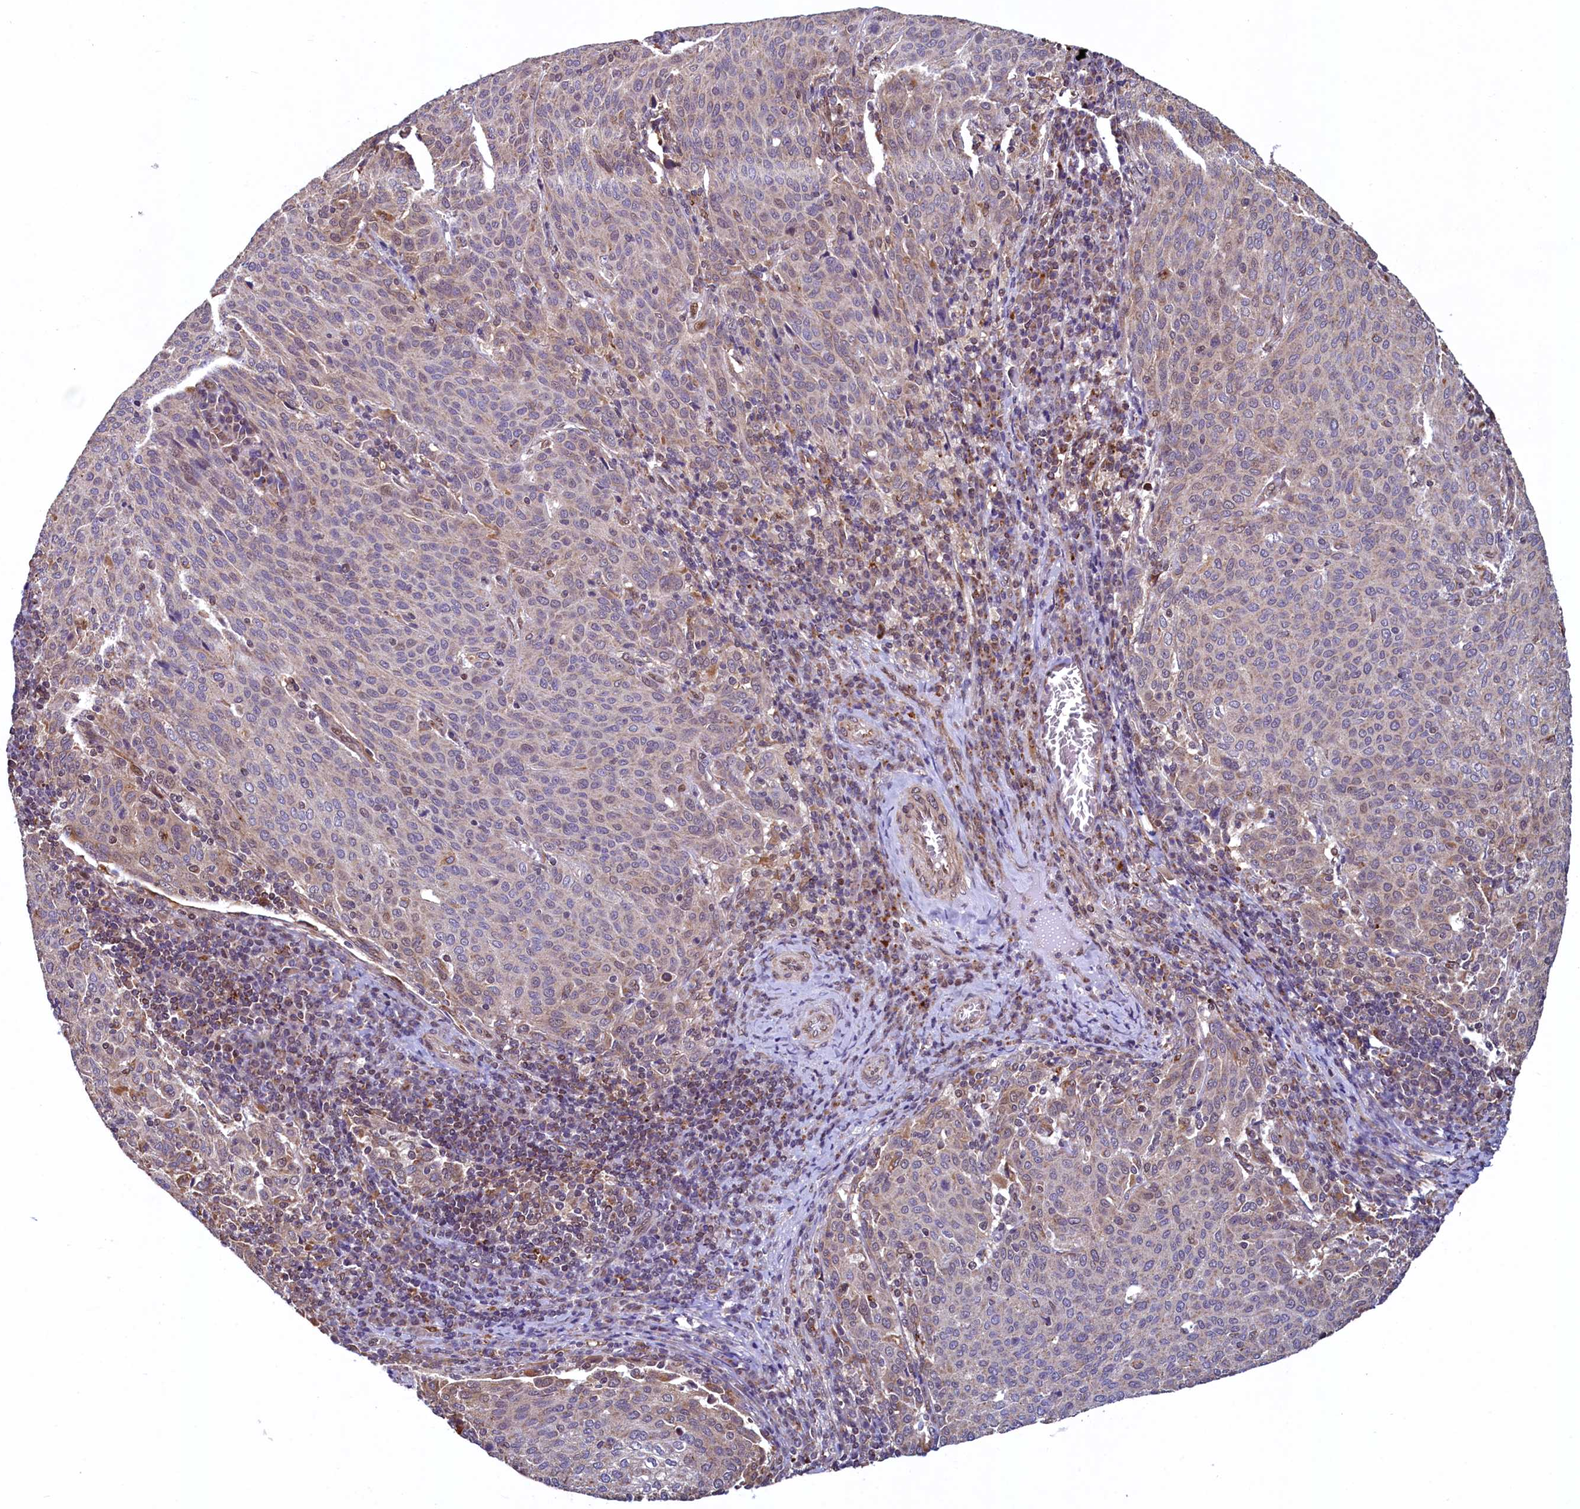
{"staining": {"intensity": "weak", "quantity": "<25%", "location": "cytoplasmic/membranous"}, "tissue": "cervical cancer", "cell_type": "Tumor cells", "image_type": "cancer", "snomed": [{"axis": "morphology", "description": "Squamous cell carcinoma, NOS"}, {"axis": "topography", "description": "Cervix"}], "caption": "Immunohistochemistry image of human cervical squamous cell carcinoma stained for a protein (brown), which displays no staining in tumor cells.", "gene": "ZNF577", "patient": {"sex": "female", "age": 46}}